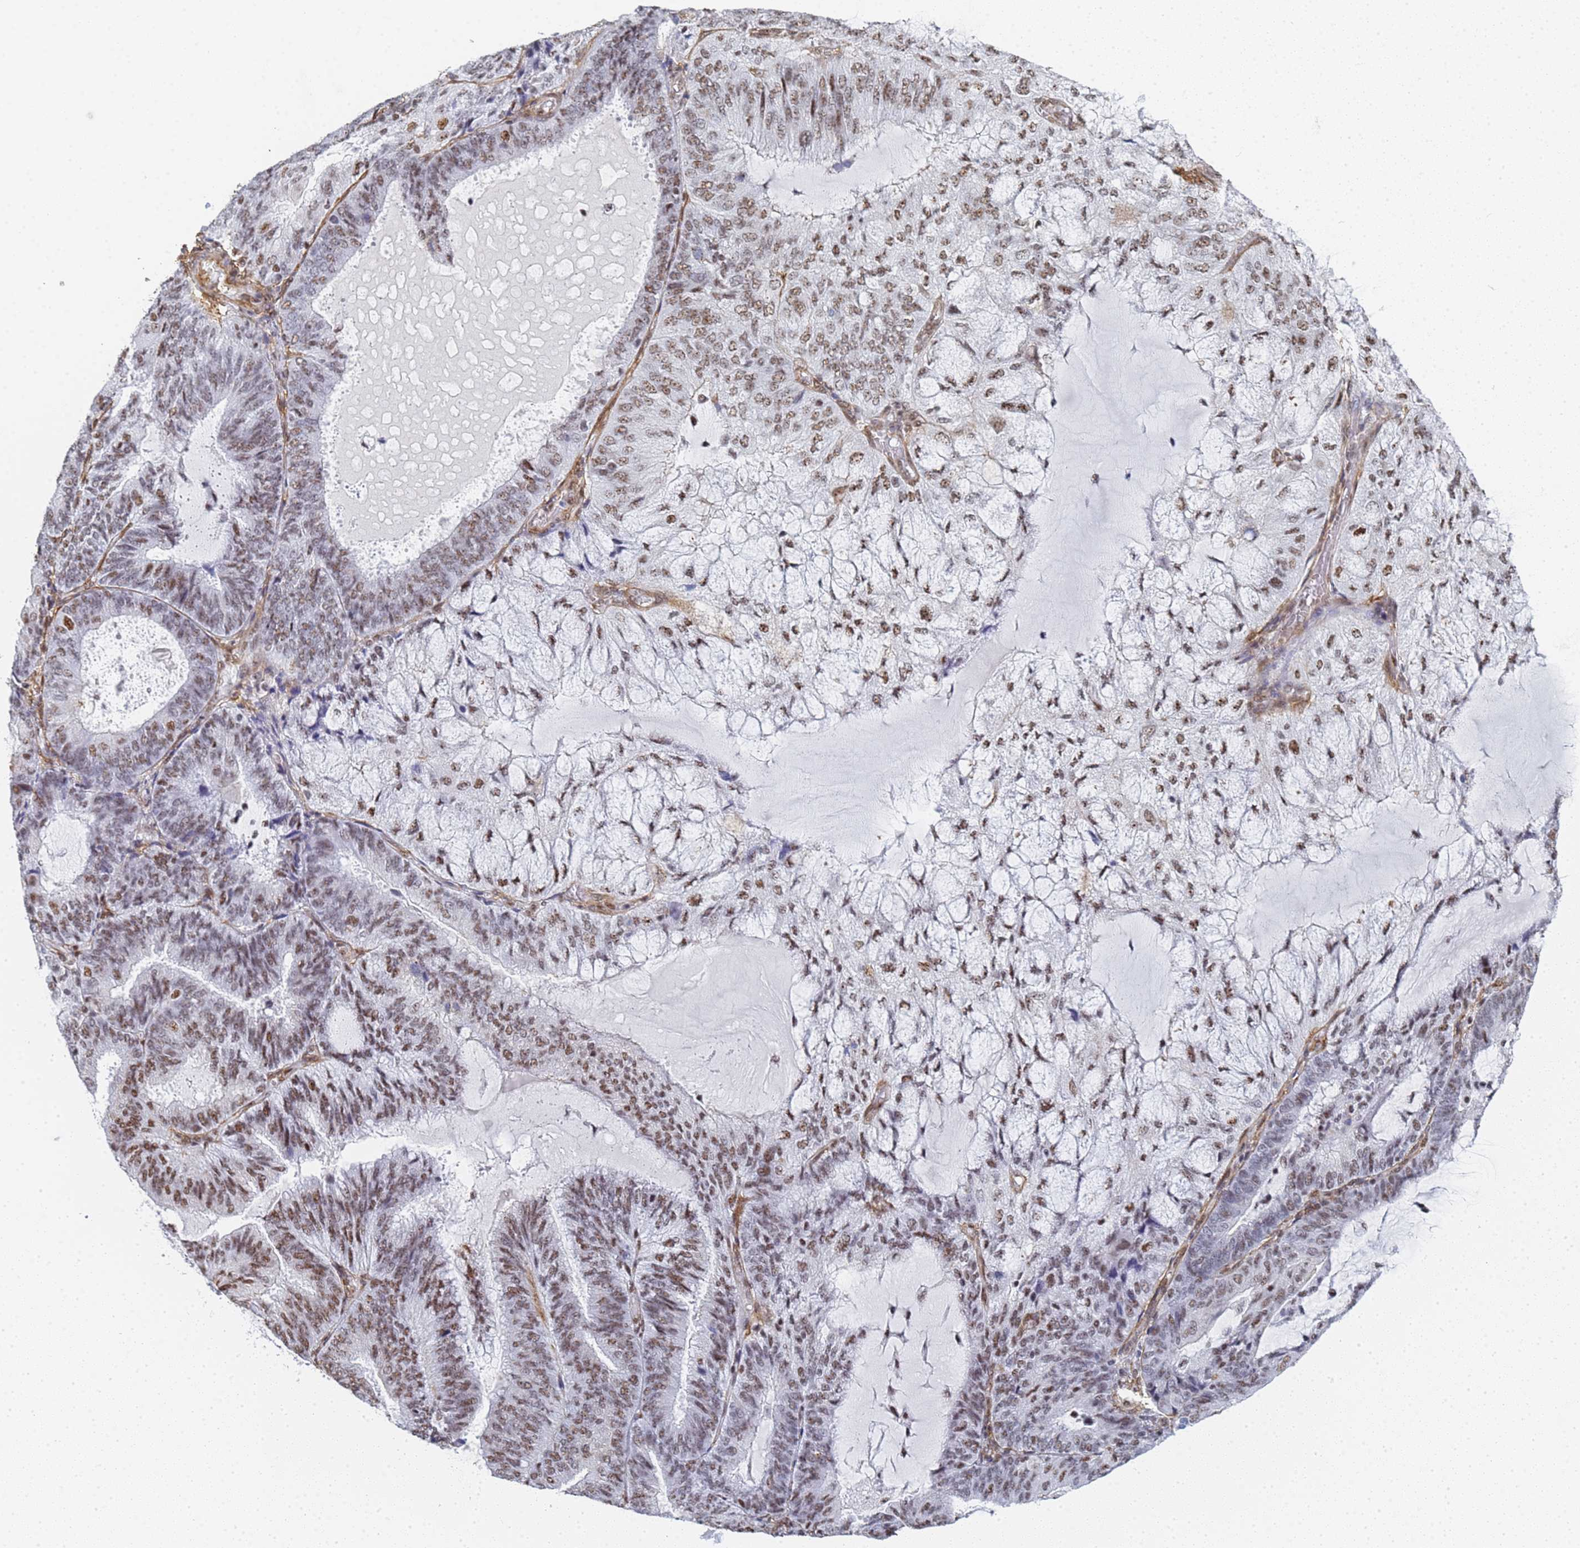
{"staining": {"intensity": "moderate", "quantity": ">75%", "location": "nuclear"}, "tissue": "endometrial cancer", "cell_type": "Tumor cells", "image_type": "cancer", "snomed": [{"axis": "morphology", "description": "Adenocarcinoma, NOS"}, {"axis": "topography", "description": "Endometrium"}], "caption": "A brown stain highlights moderate nuclear positivity of a protein in endometrial adenocarcinoma tumor cells. Using DAB (brown) and hematoxylin (blue) stains, captured at high magnification using brightfield microscopy.", "gene": "PRRT4", "patient": {"sex": "female", "age": 81}}